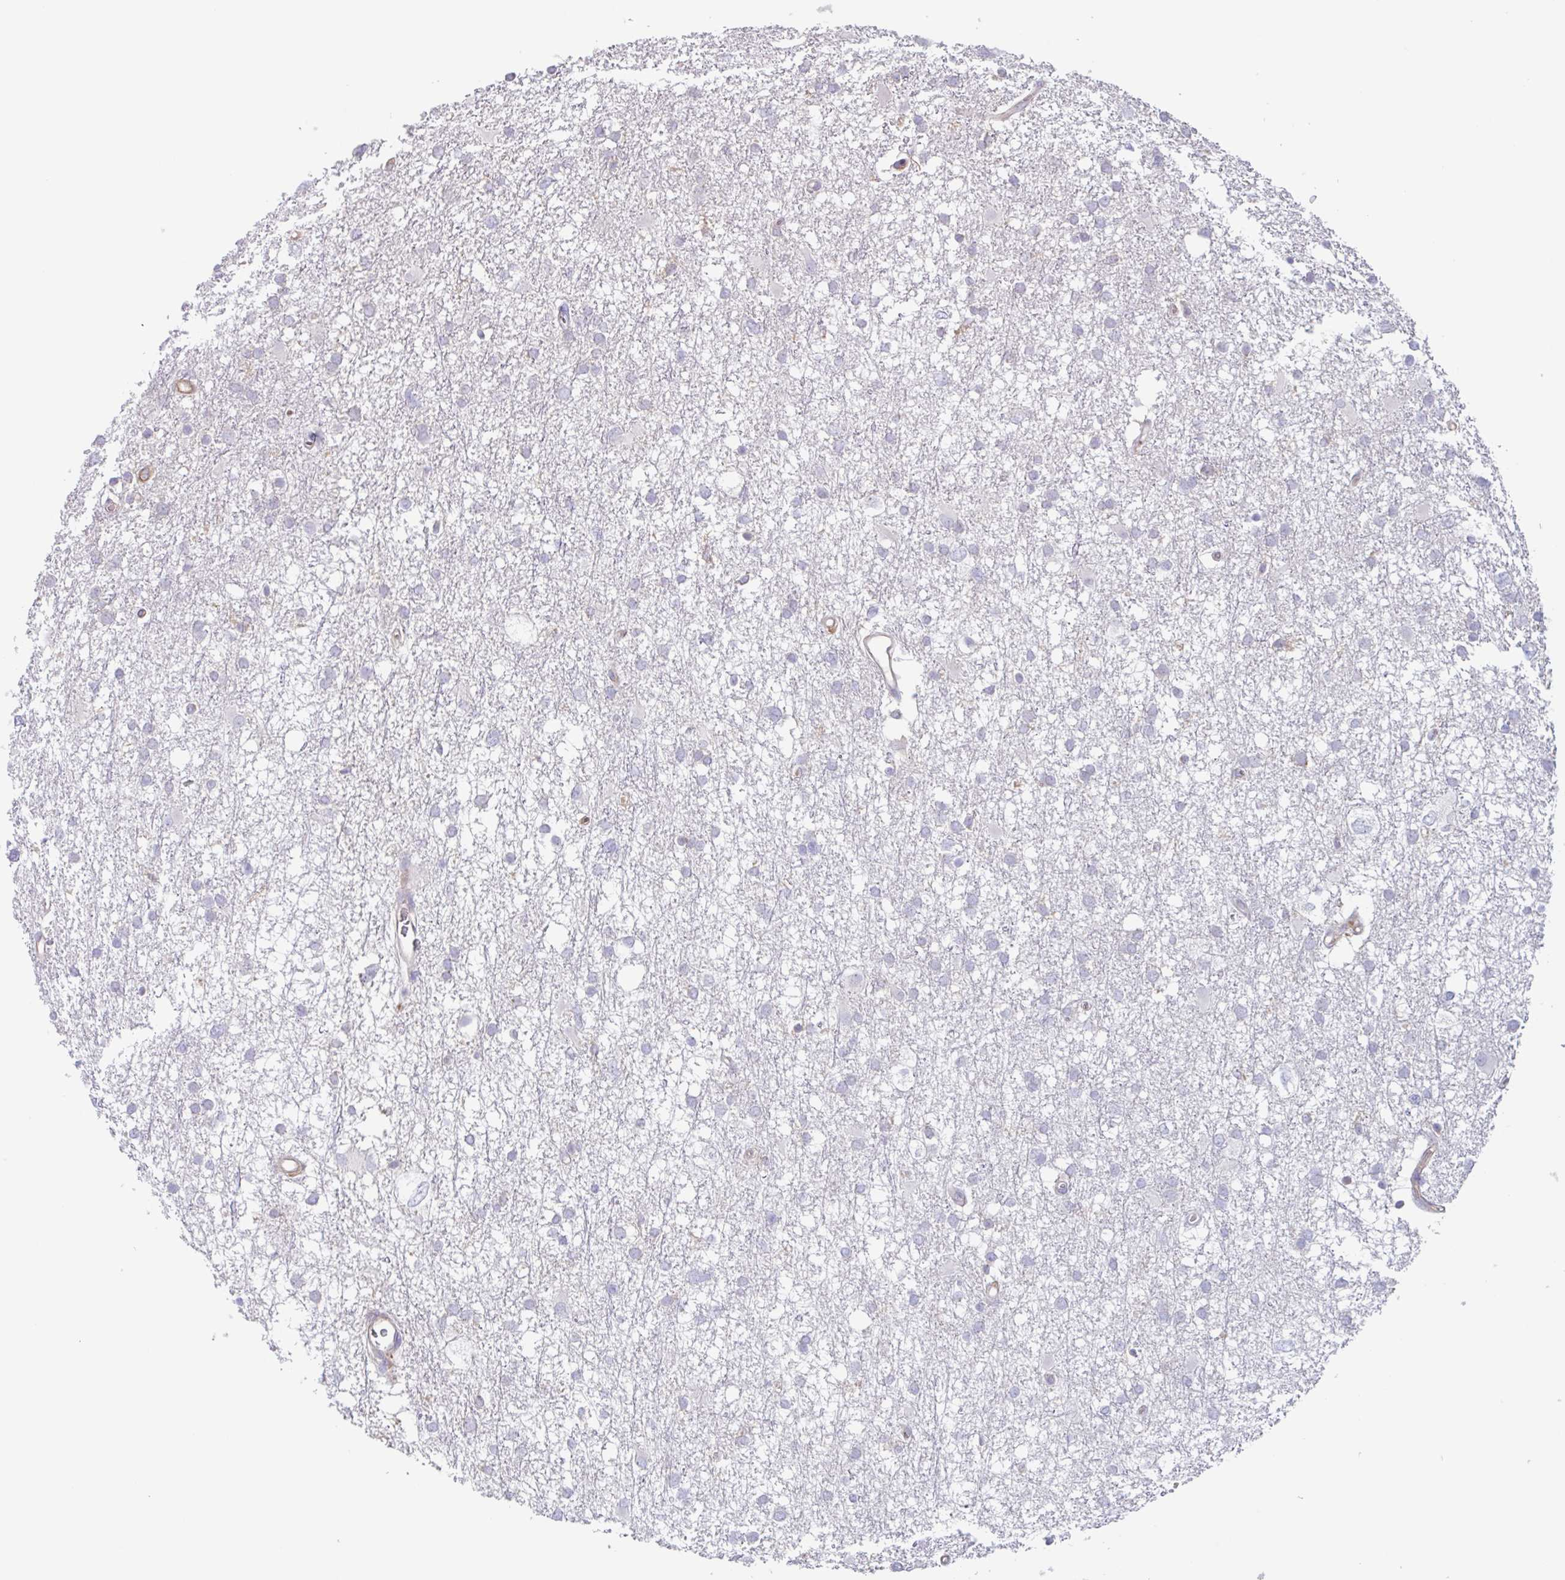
{"staining": {"intensity": "negative", "quantity": "none", "location": "none"}, "tissue": "glioma", "cell_type": "Tumor cells", "image_type": "cancer", "snomed": [{"axis": "morphology", "description": "Glioma, malignant, High grade"}, {"axis": "topography", "description": "Brain"}], "caption": "High-grade glioma (malignant) stained for a protein using immunohistochemistry reveals no positivity tumor cells.", "gene": "EHD4", "patient": {"sex": "male", "age": 61}}